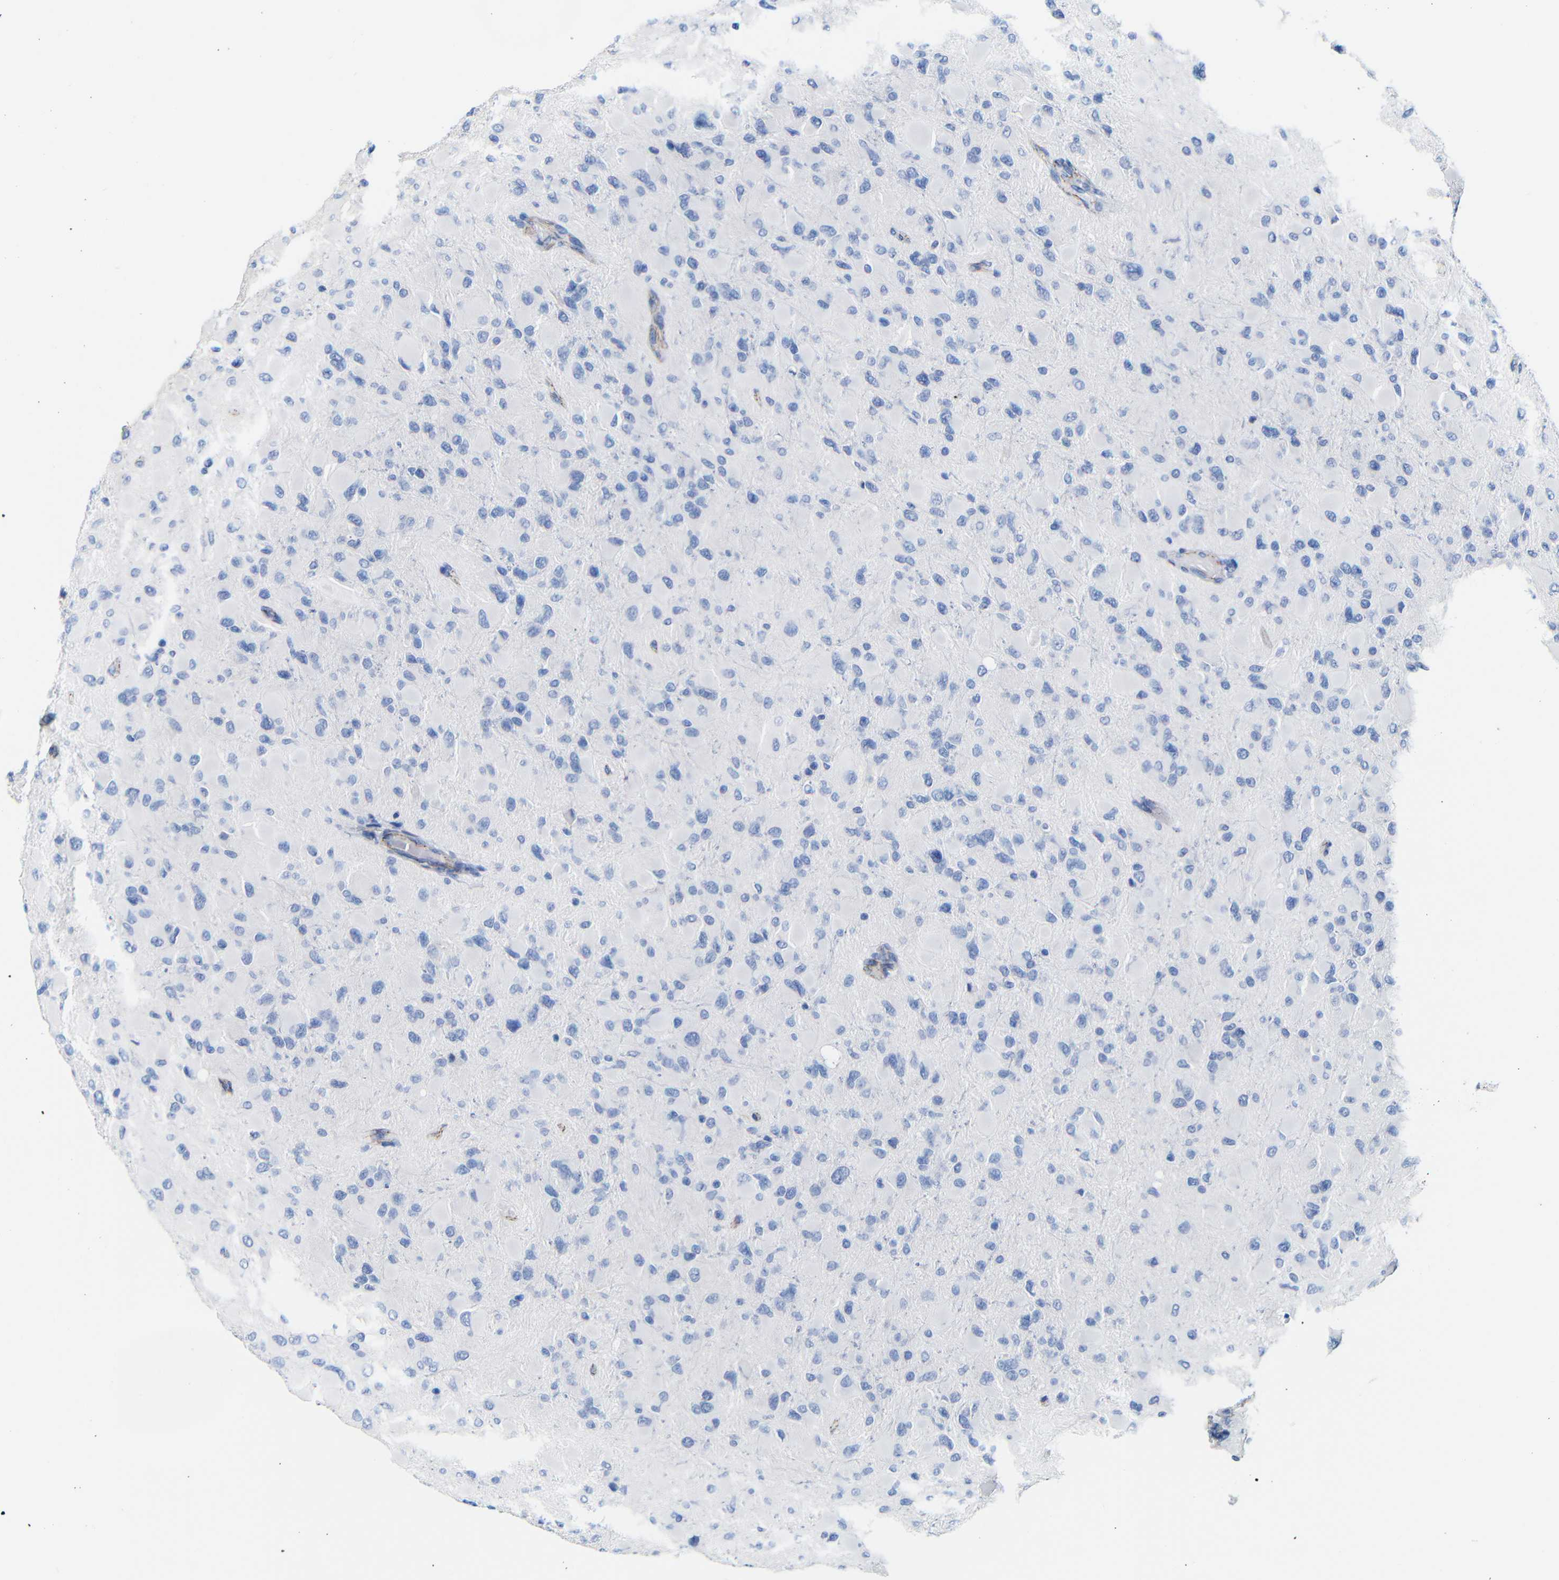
{"staining": {"intensity": "negative", "quantity": "none", "location": "none"}, "tissue": "glioma", "cell_type": "Tumor cells", "image_type": "cancer", "snomed": [{"axis": "morphology", "description": "Glioma, malignant, High grade"}, {"axis": "topography", "description": "Cerebral cortex"}], "caption": "IHC of human high-grade glioma (malignant) shows no positivity in tumor cells.", "gene": "CGNL1", "patient": {"sex": "female", "age": 36}}